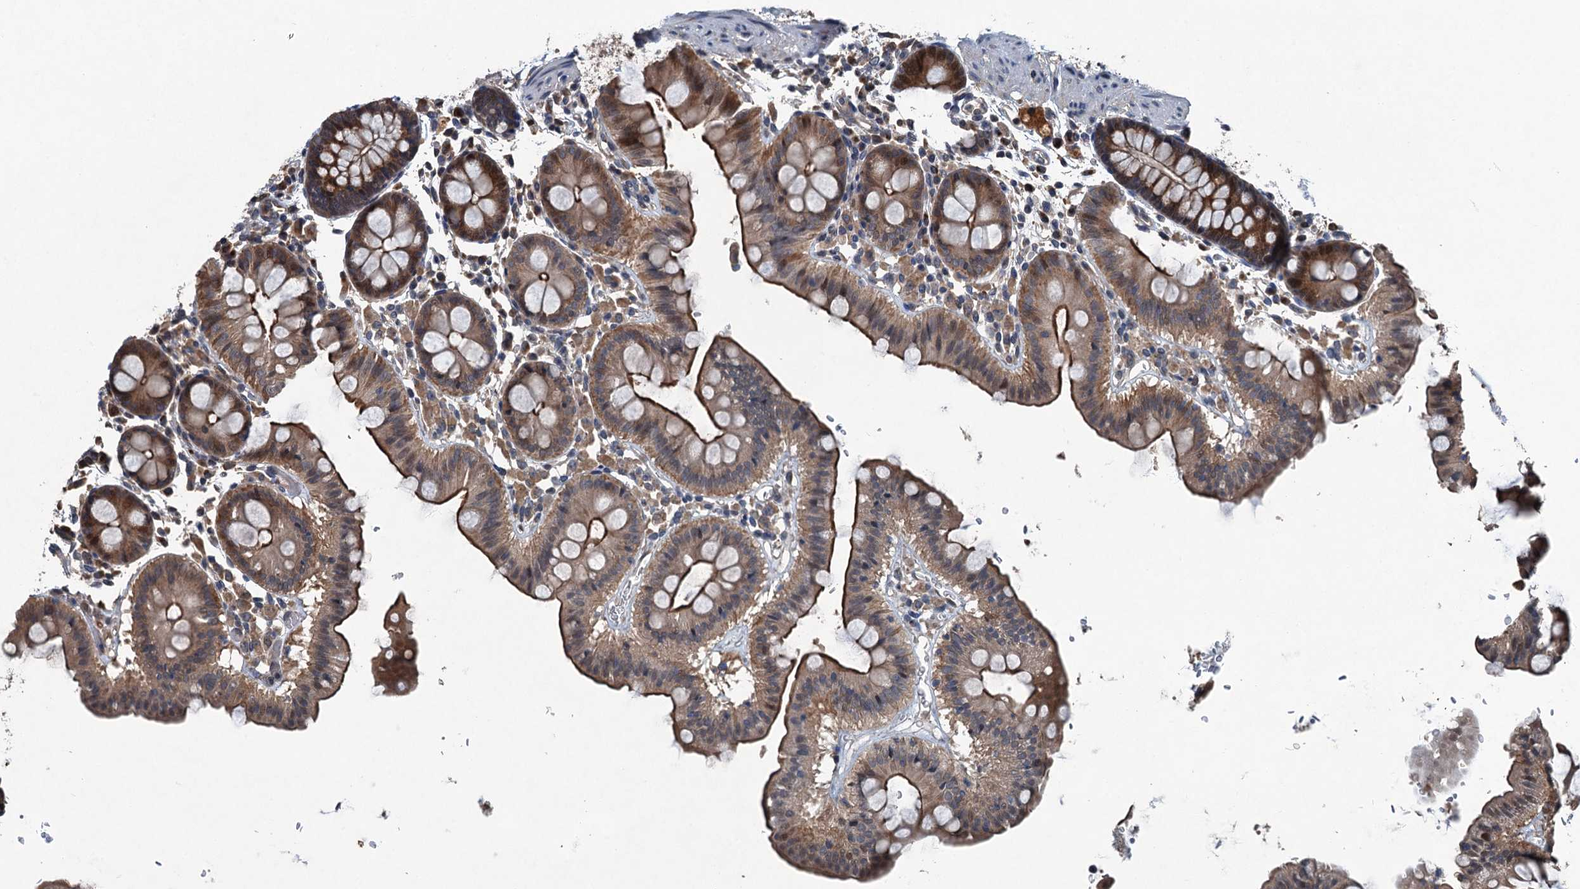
{"staining": {"intensity": "moderate", "quantity": "25%-75%", "location": "cytoplasmic/membranous,nuclear"}, "tissue": "colon", "cell_type": "Glandular cells", "image_type": "normal", "snomed": [{"axis": "morphology", "description": "Normal tissue, NOS"}, {"axis": "topography", "description": "Colon"}], "caption": "A medium amount of moderate cytoplasmic/membranous,nuclear expression is identified in about 25%-75% of glandular cells in unremarkable colon.", "gene": "NAA60", "patient": {"sex": "male", "age": 75}}